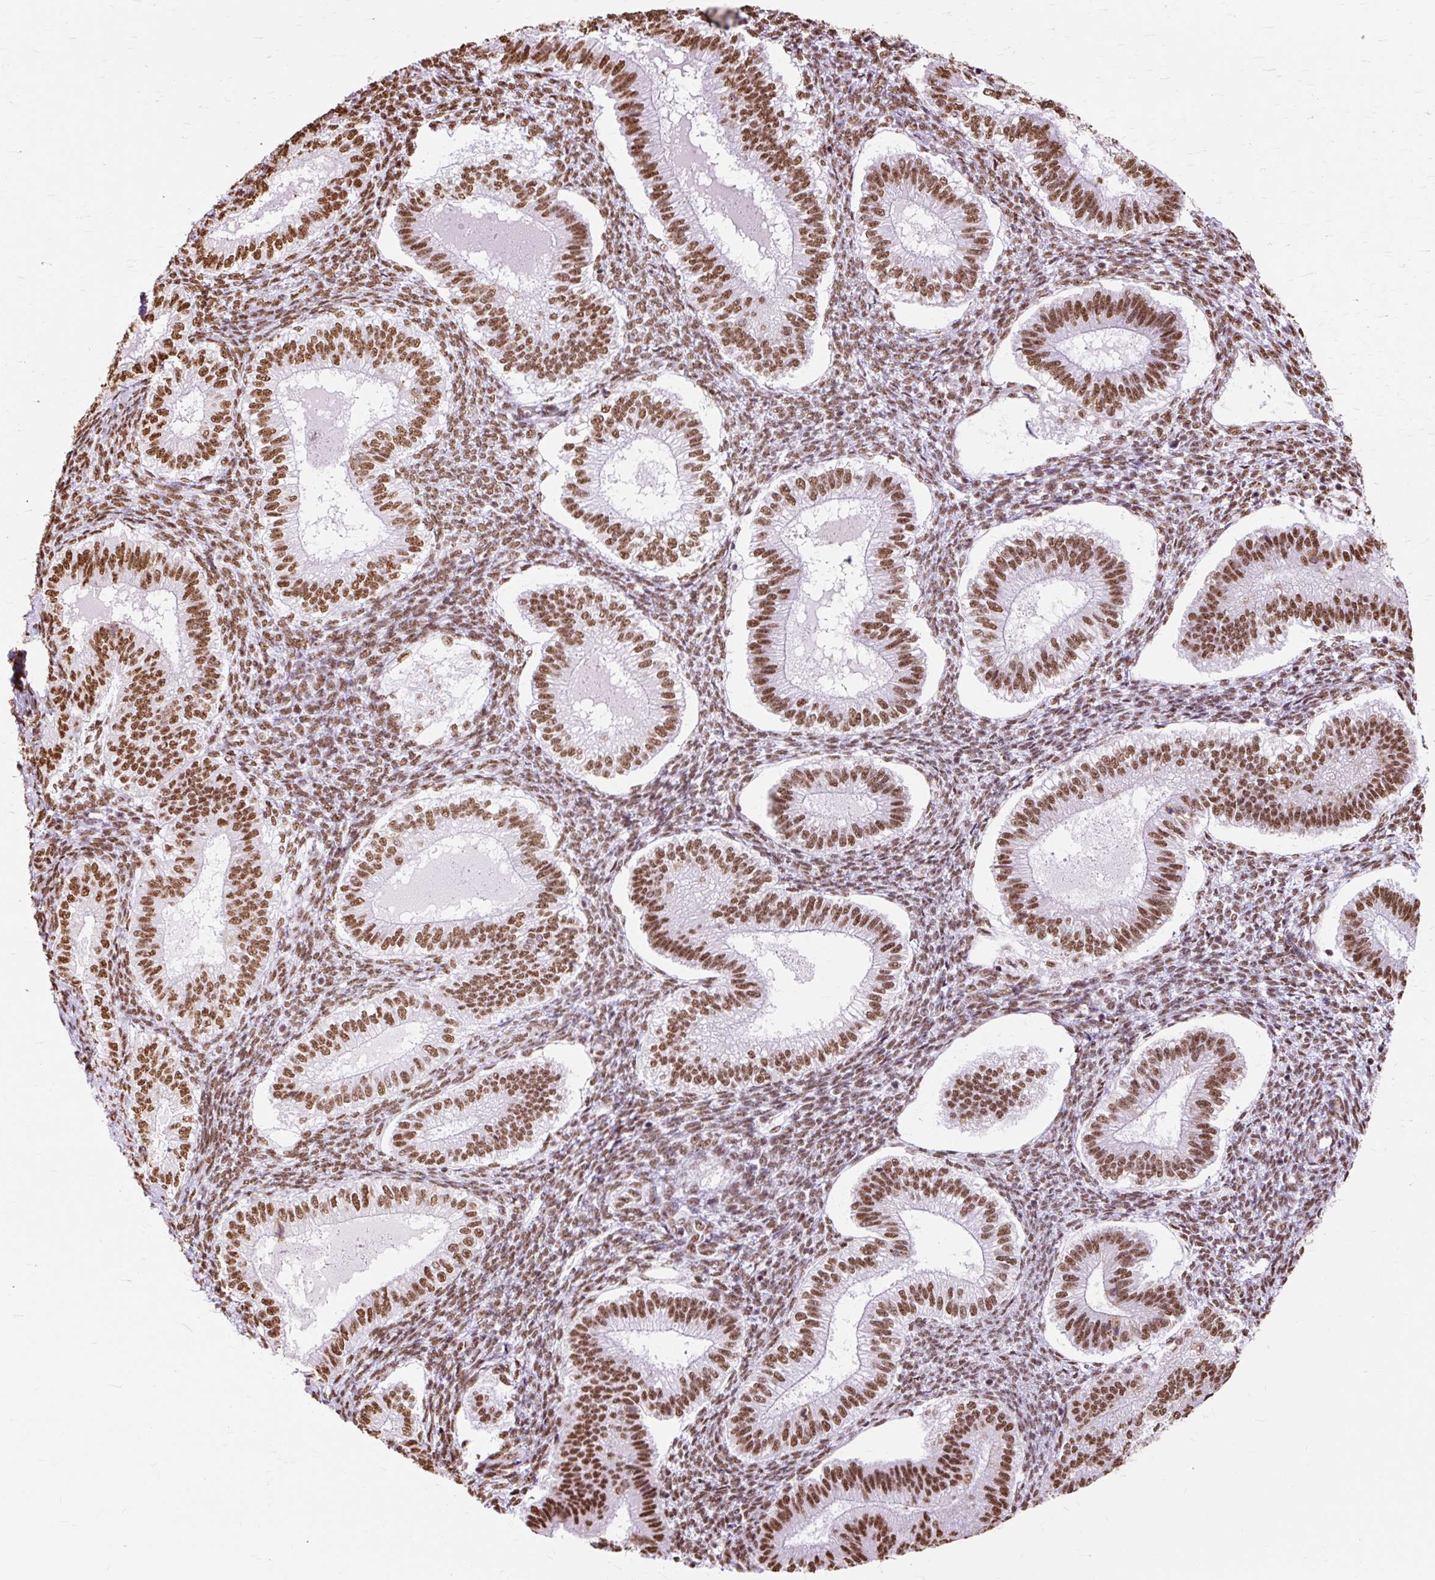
{"staining": {"intensity": "strong", "quantity": "25%-75%", "location": "nuclear"}, "tissue": "endometrium", "cell_type": "Cells in endometrial stroma", "image_type": "normal", "snomed": [{"axis": "morphology", "description": "Normal tissue, NOS"}, {"axis": "topography", "description": "Endometrium"}], "caption": "Immunohistochemical staining of benign endometrium reveals high levels of strong nuclear positivity in approximately 25%-75% of cells in endometrial stroma. The protein of interest is shown in brown color, while the nuclei are stained blue.", "gene": "XRCC6", "patient": {"sex": "female", "age": 25}}